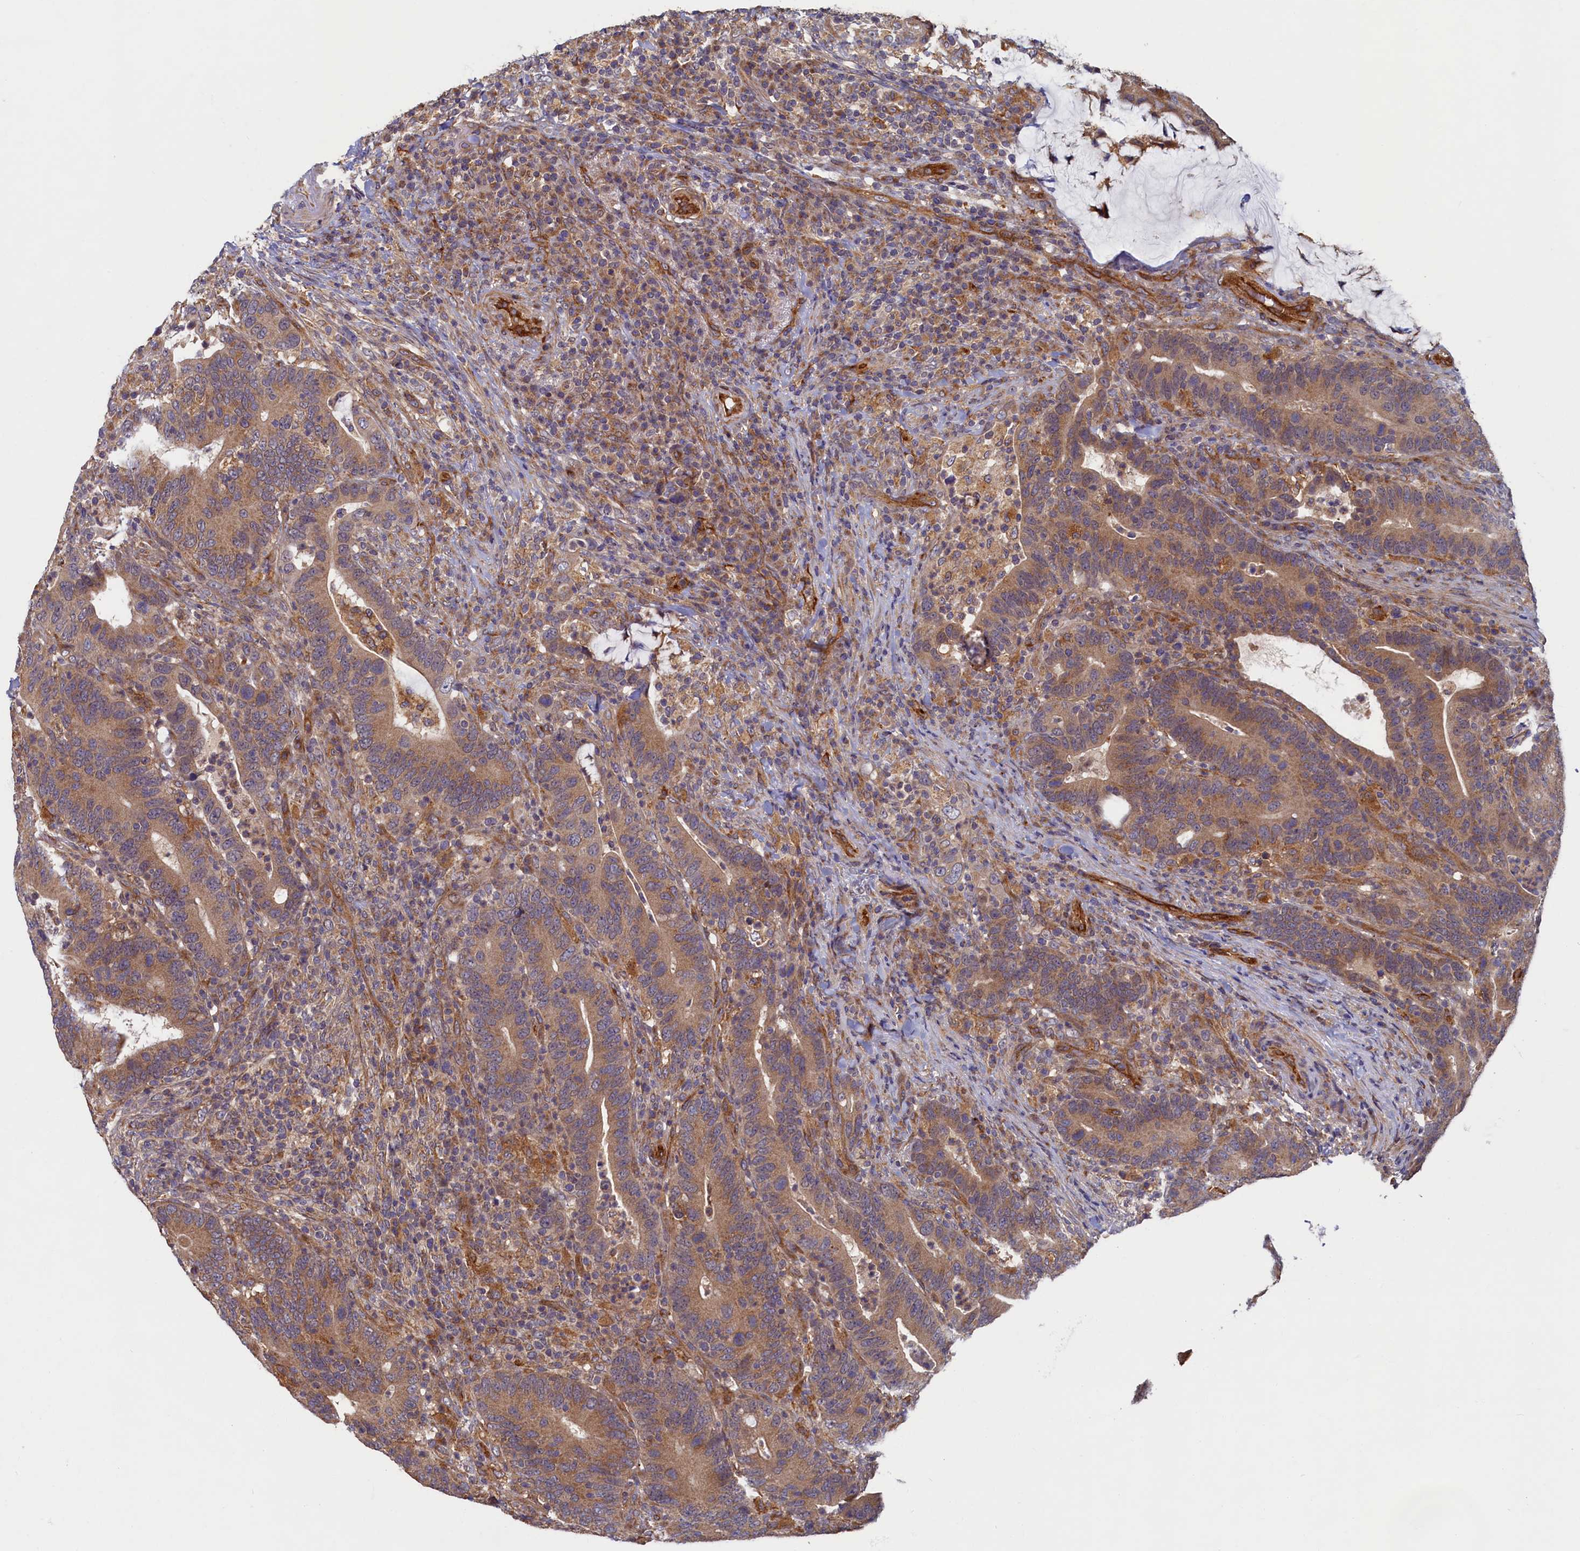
{"staining": {"intensity": "moderate", "quantity": ">75%", "location": "cytoplasmic/membranous"}, "tissue": "colorectal cancer", "cell_type": "Tumor cells", "image_type": "cancer", "snomed": [{"axis": "morphology", "description": "Adenocarcinoma, NOS"}, {"axis": "topography", "description": "Colon"}], "caption": "Moderate cytoplasmic/membranous protein expression is seen in about >75% of tumor cells in colorectal cancer.", "gene": "STX12", "patient": {"sex": "female", "age": 66}}